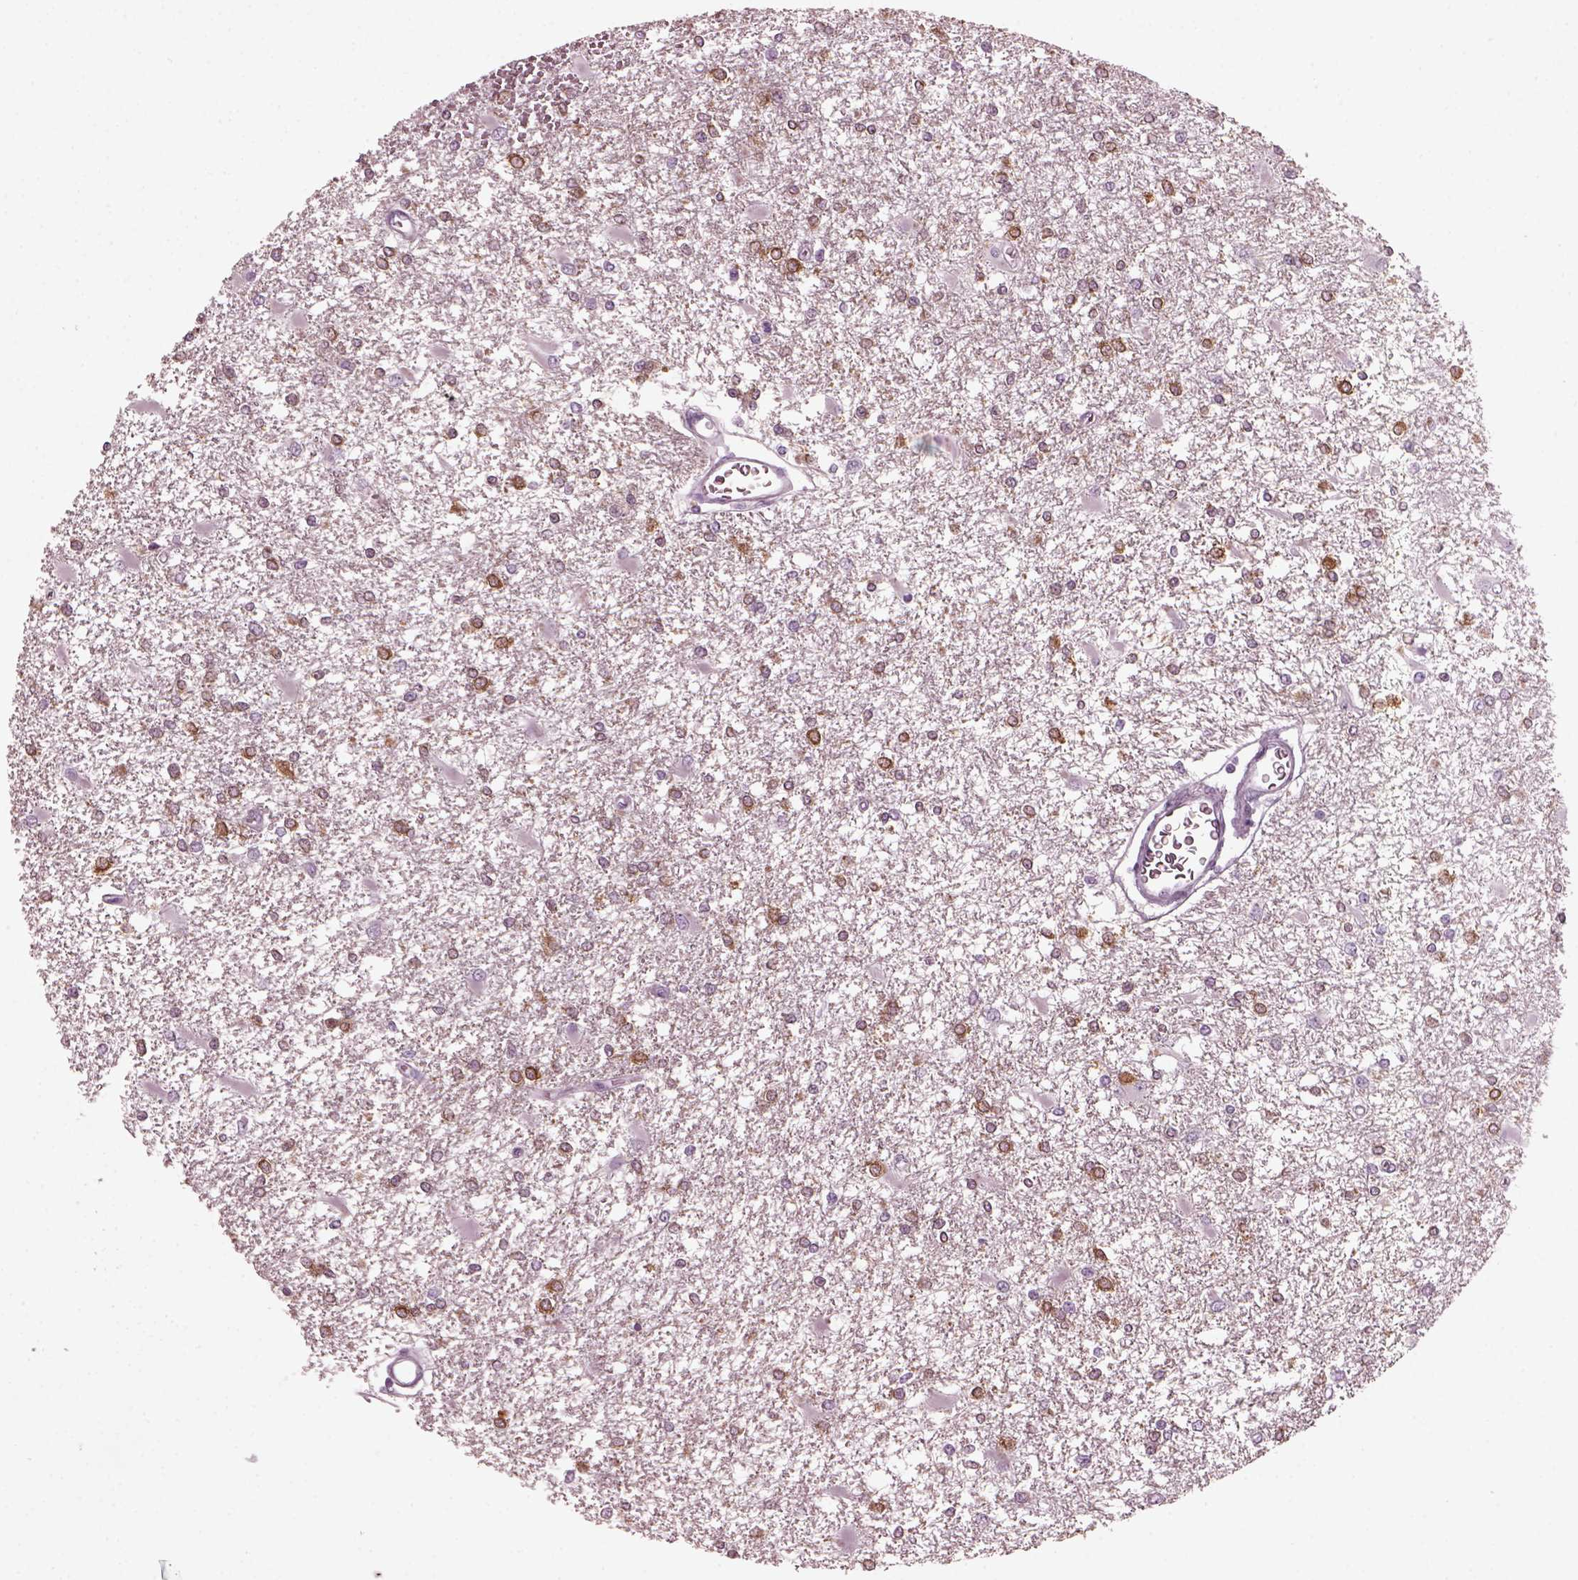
{"staining": {"intensity": "strong", "quantity": "25%-75%", "location": "cytoplasmic/membranous"}, "tissue": "glioma", "cell_type": "Tumor cells", "image_type": "cancer", "snomed": [{"axis": "morphology", "description": "Glioma, malignant, High grade"}, {"axis": "topography", "description": "Cerebral cortex"}], "caption": "This histopathology image shows malignant glioma (high-grade) stained with immunohistochemistry (IHC) to label a protein in brown. The cytoplasmic/membranous of tumor cells show strong positivity for the protein. Nuclei are counter-stained blue.", "gene": "DPYSL5", "patient": {"sex": "male", "age": 79}}